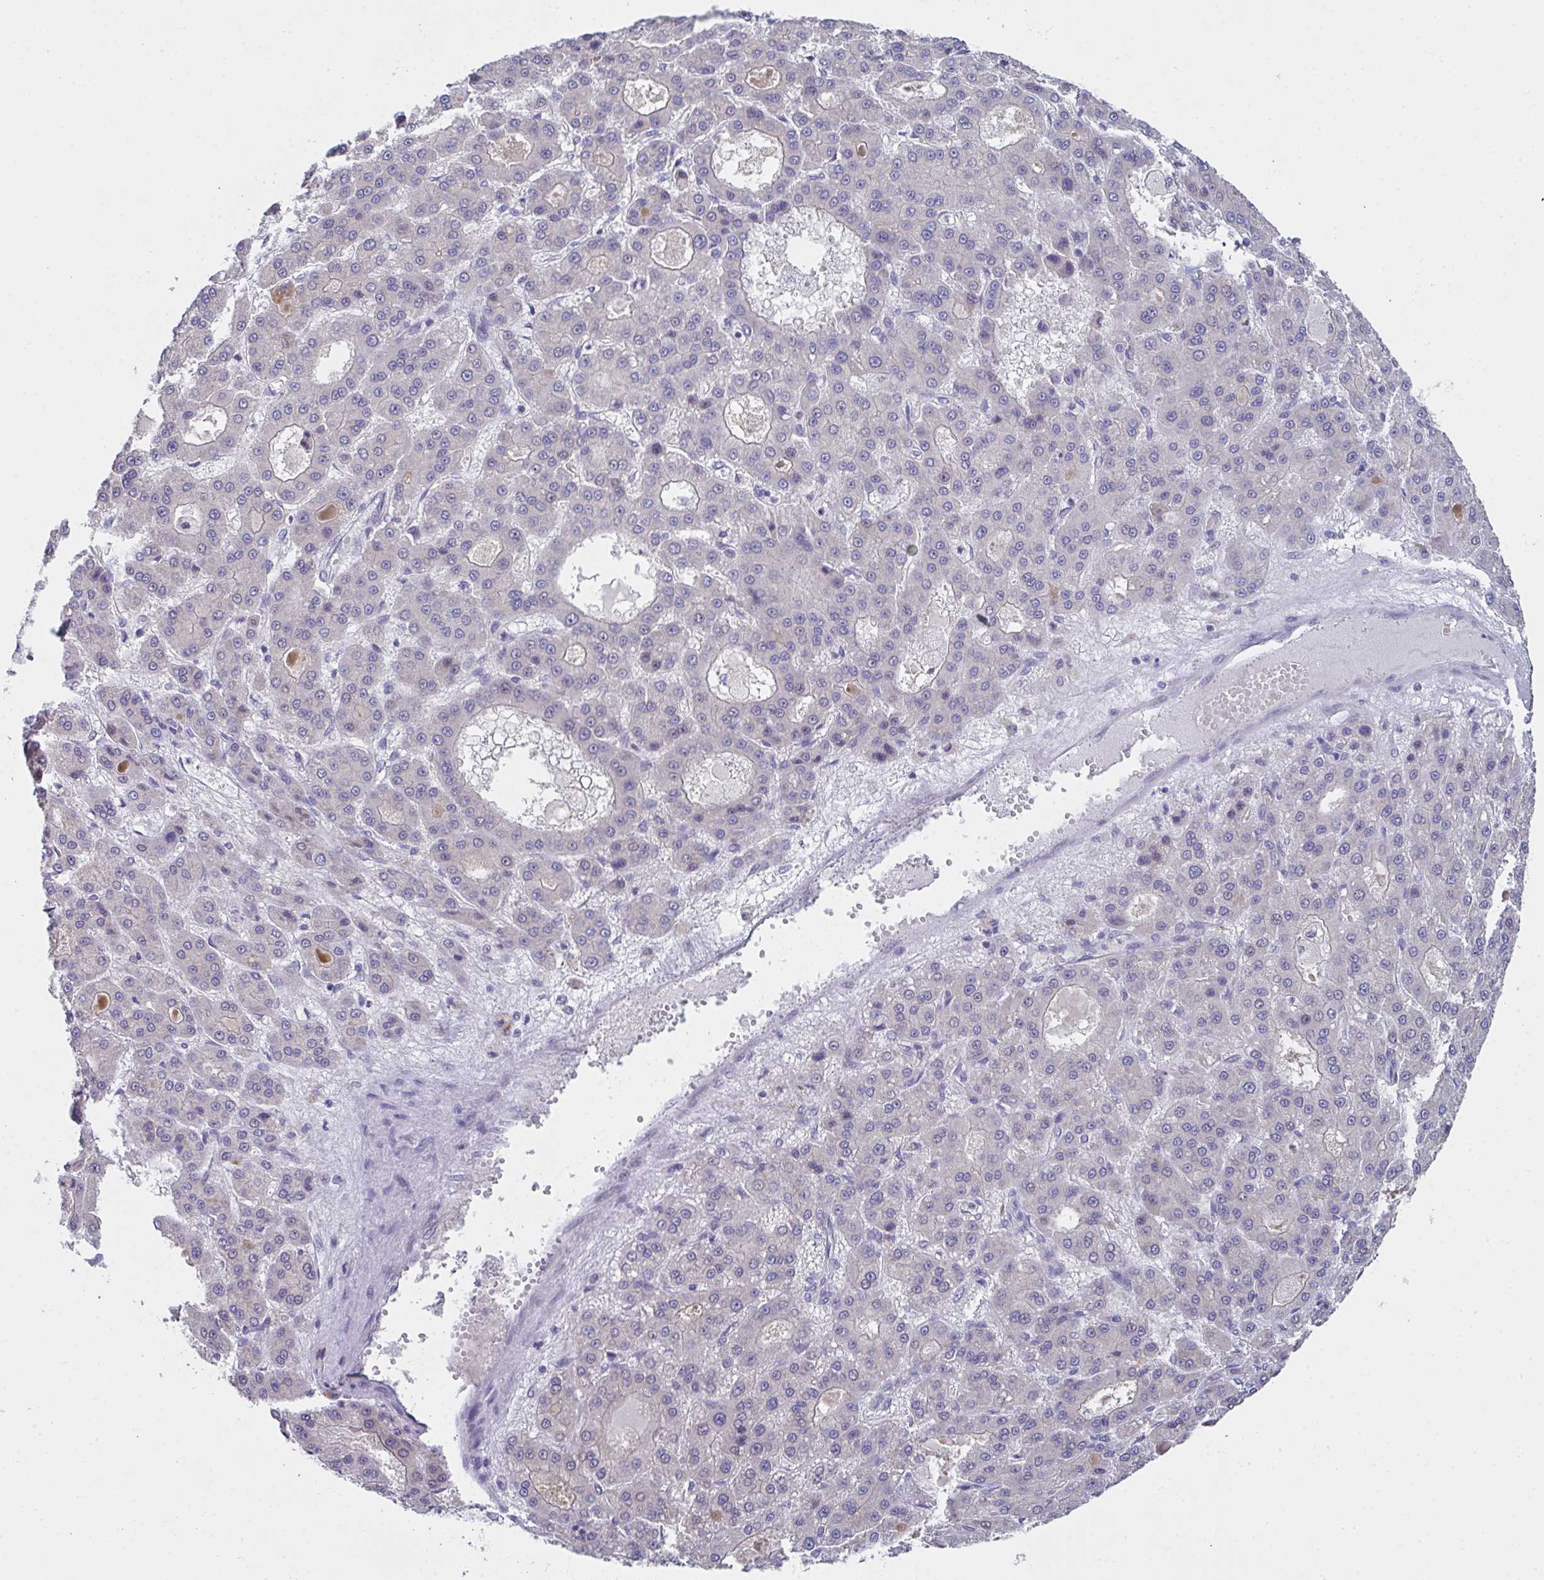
{"staining": {"intensity": "negative", "quantity": "none", "location": "none"}, "tissue": "liver cancer", "cell_type": "Tumor cells", "image_type": "cancer", "snomed": [{"axis": "morphology", "description": "Carcinoma, Hepatocellular, NOS"}, {"axis": "topography", "description": "Liver"}], "caption": "This is an immunohistochemistry histopathology image of human liver cancer. There is no positivity in tumor cells.", "gene": "FBXO47", "patient": {"sex": "male", "age": 70}}